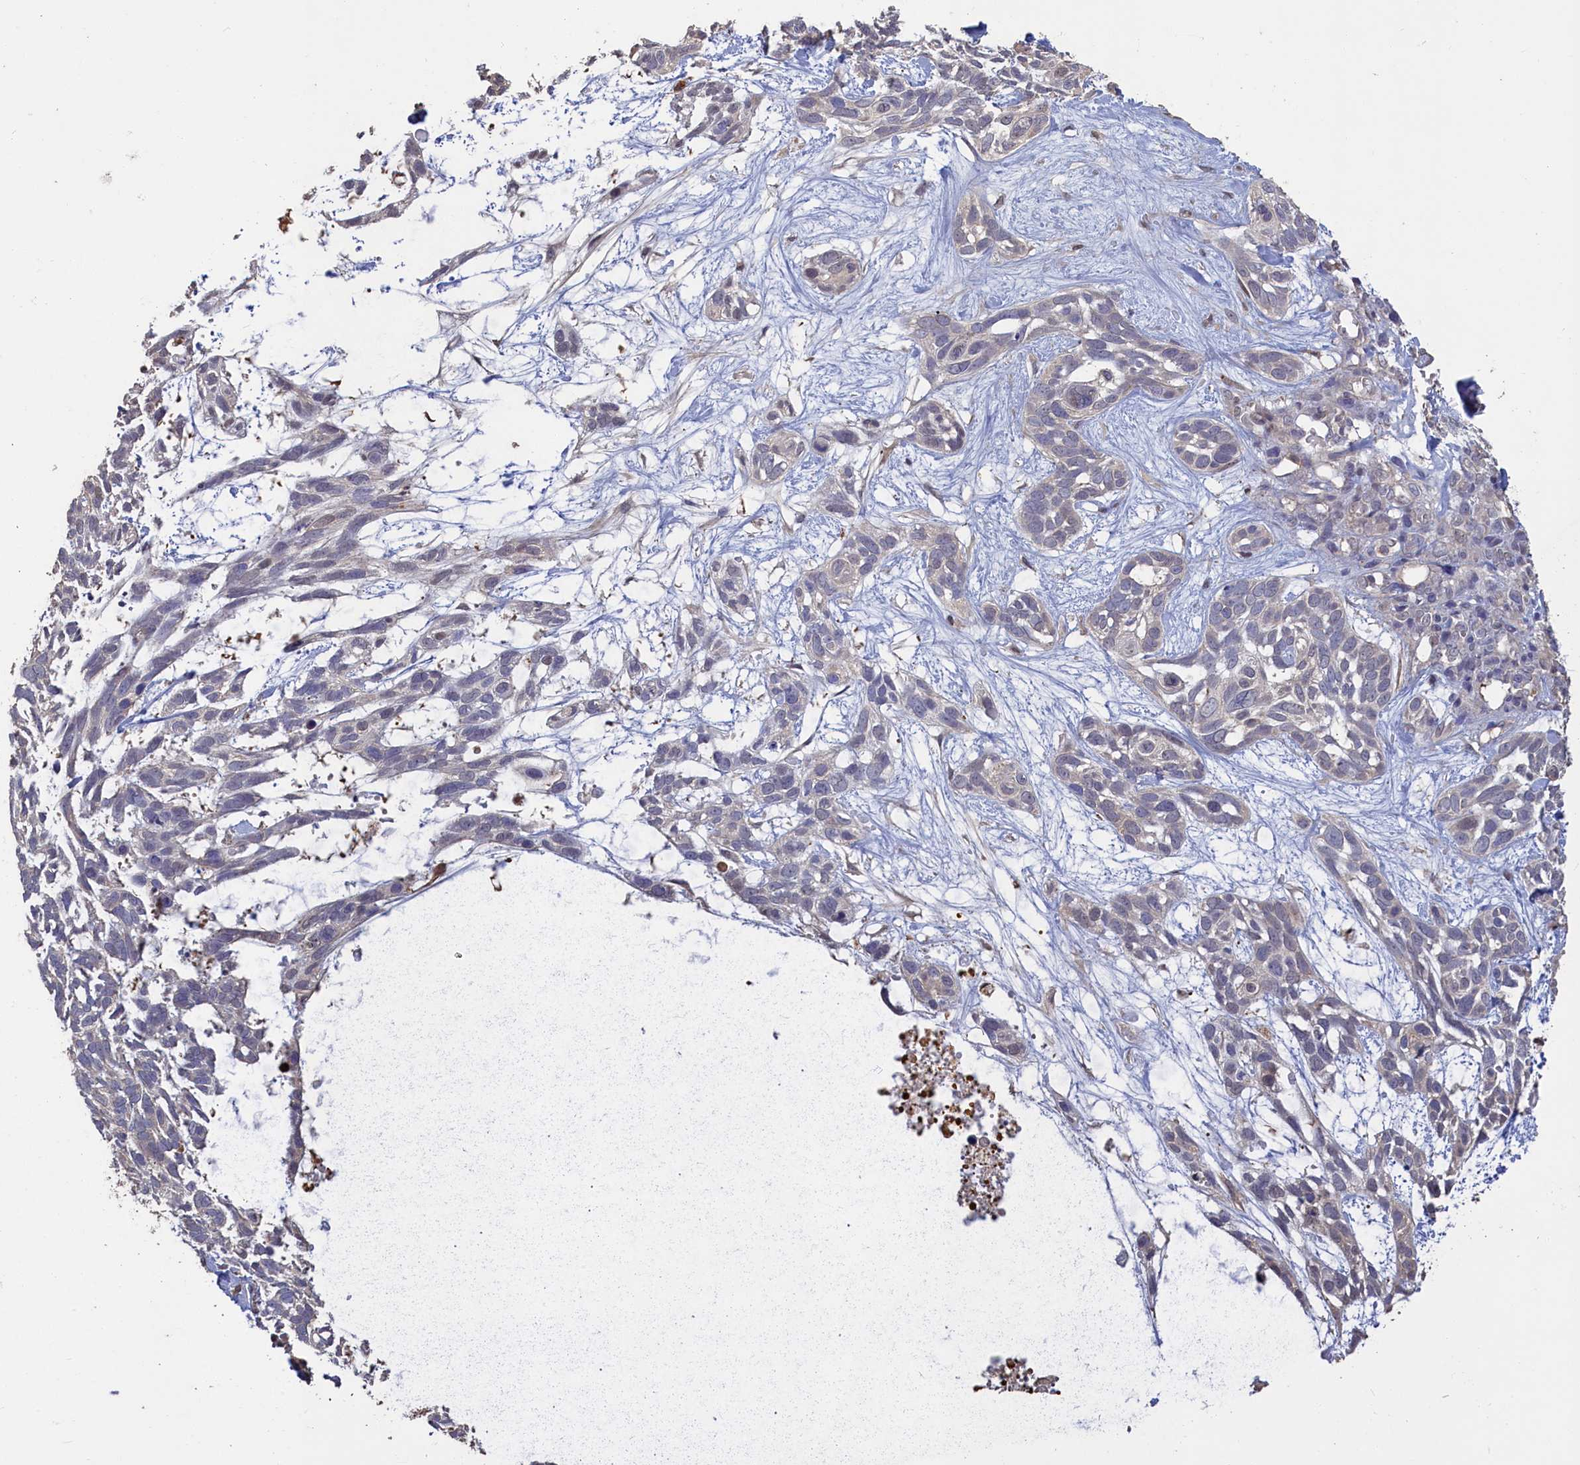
{"staining": {"intensity": "negative", "quantity": "none", "location": "none"}, "tissue": "skin cancer", "cell_type": "Tumor cells", "image_type": "cancer", "snomed": [{"axis": "morphology", "description": "Basal cell carcinoma"}, {"axis": "topography", "description": "Skin"}], "caption": "DAB immunohistochemical staining of skin cancer (basal cell carcinoma) reveals no significant positivity in tumor cells.", "gene": "UCHL3", "patient": {"sex": "male", "age": 88}}